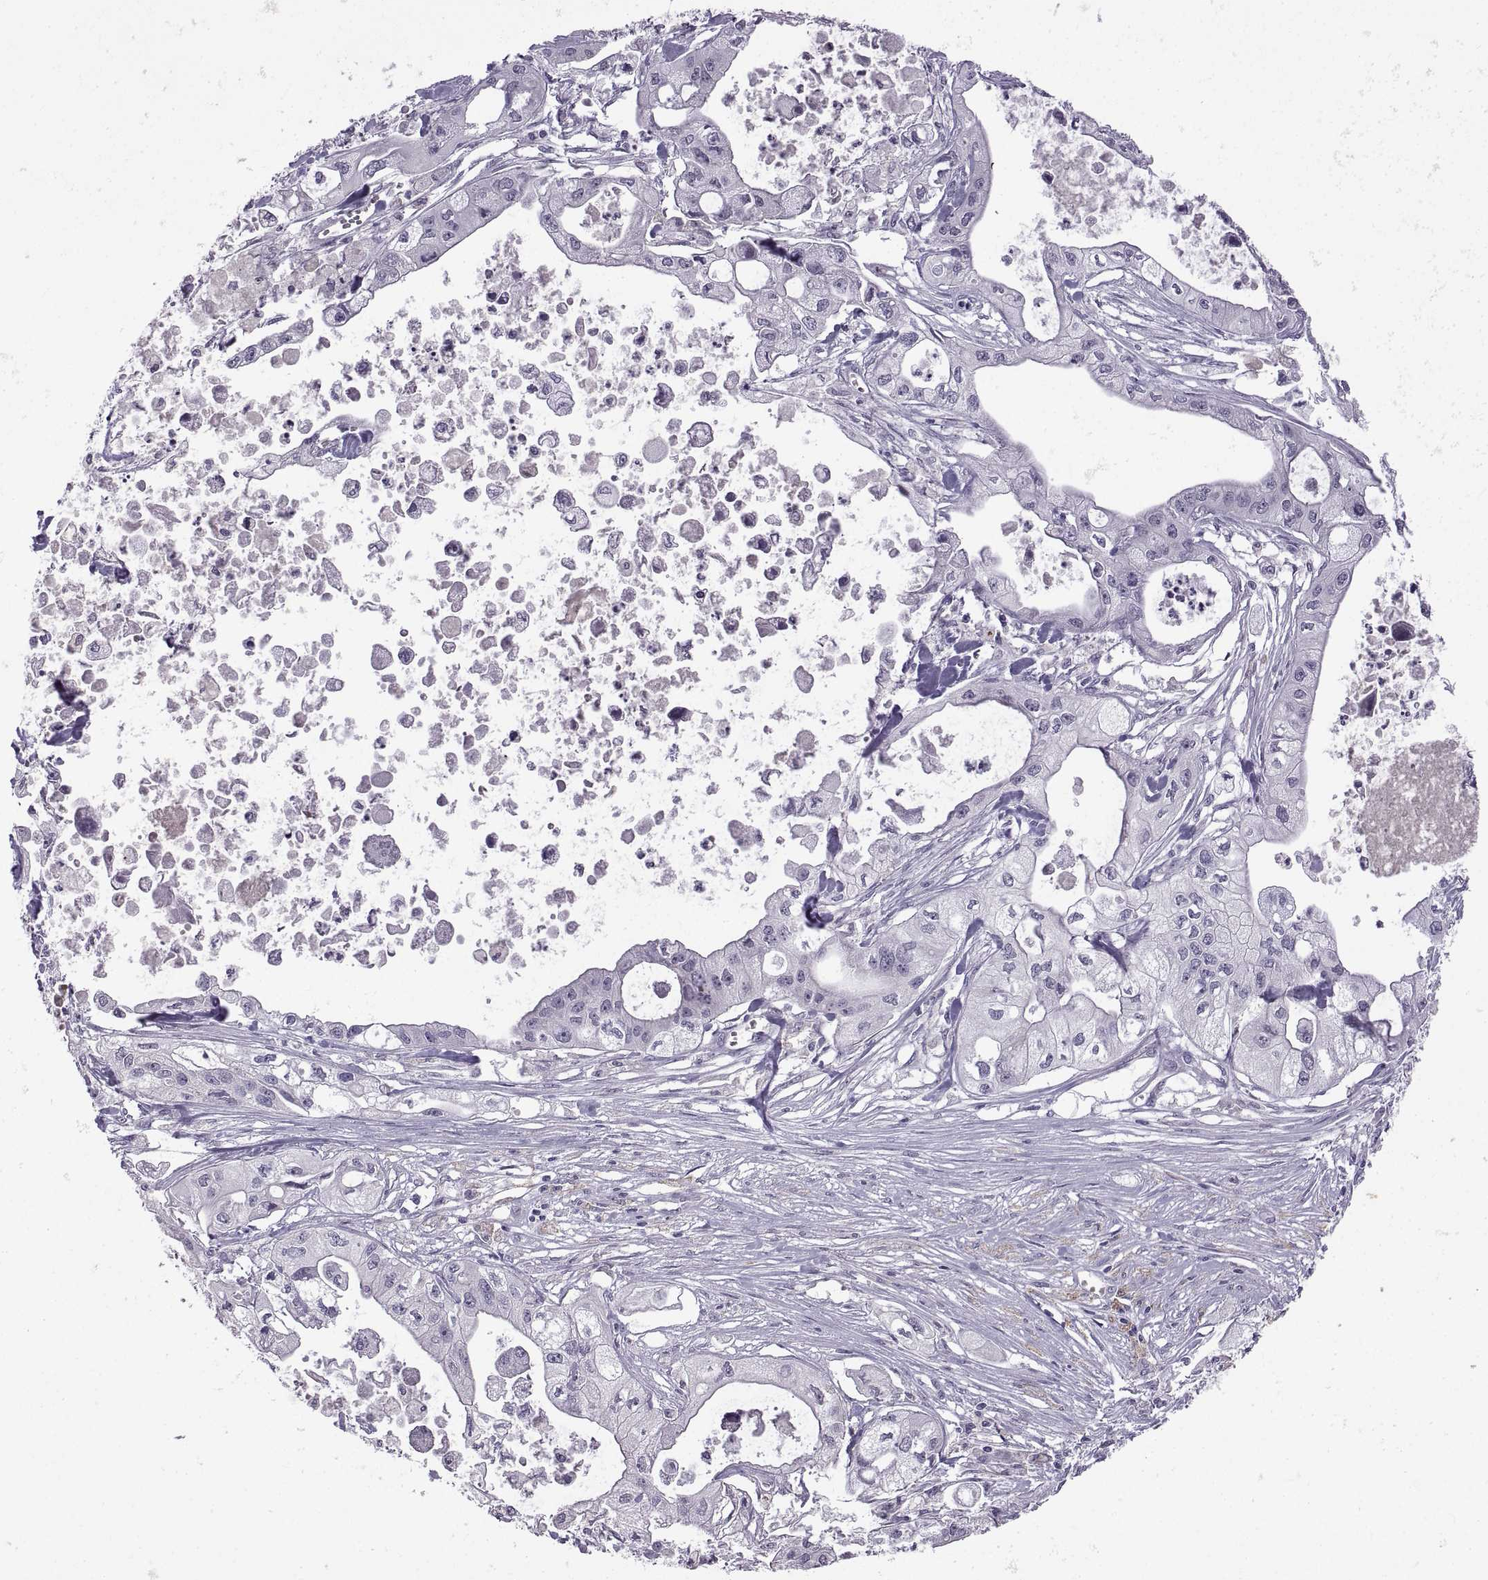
{"staining": {"intensity": "negative", "quantity": "none", "location": "none"}, "tissue": "pancreatic cancer", "cell_type": "Tumor cells", "image_type": "cancer", "snomed": [{"axis": "morphology", "description": "Adenocarcinoma, NOS"}, {"axis": "topography", "description": "Pancreas"}], "caption": "Tumor cells are negative for brown protein staining in pancreatic cancer.", "gene": "MEIOC", "patient": {"sex": "male", "age": 70}}